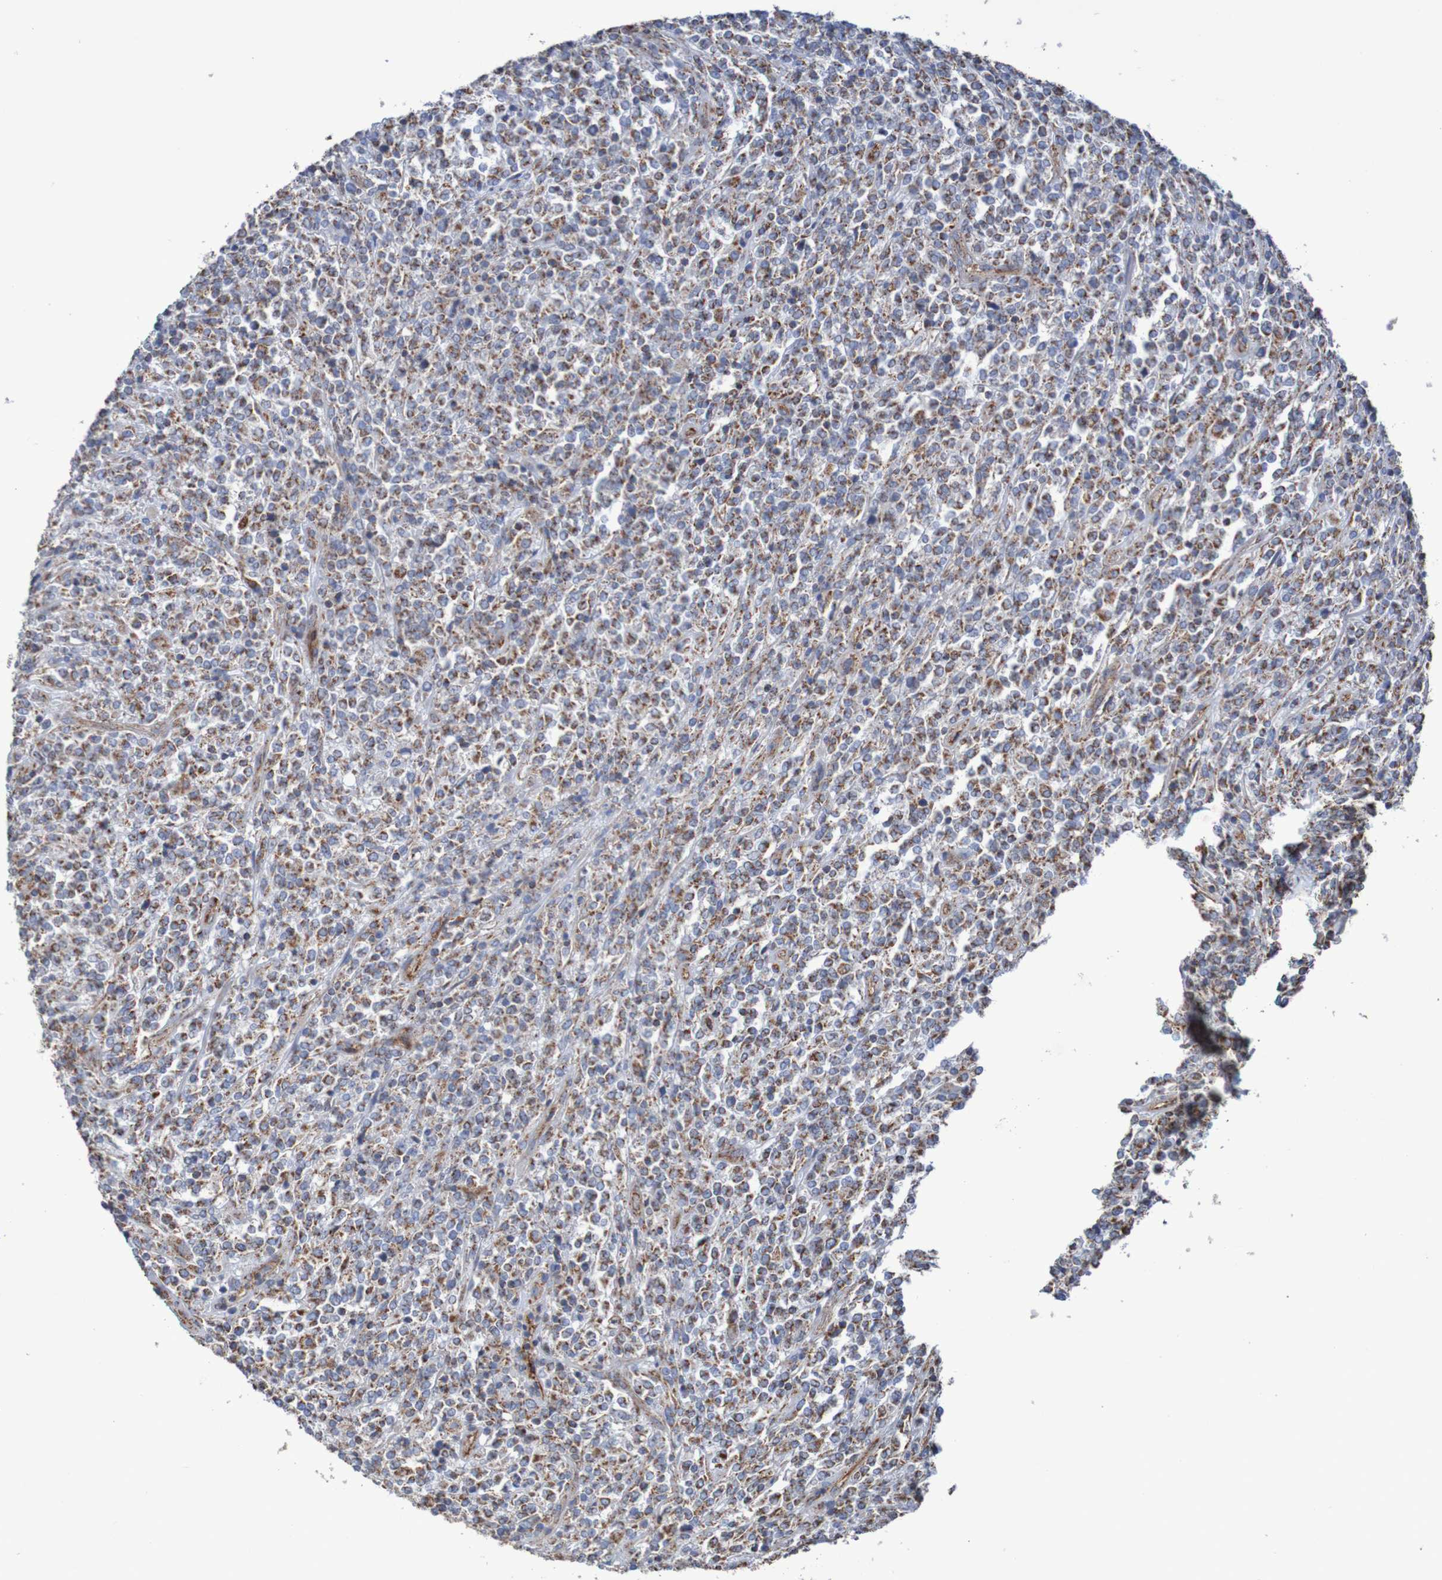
{"staining": {"intensity": "moderate", "quantity": ">75%", "location": "cytoplasmic/membranous"}, "tissue": "lymphoma", "cell_type": "Tumor cells", "image_type": "cancer", "snomed": [{"axis": "morphology", "description": "Malignant lymphoma, non-Hodgkin's type, High grade"}, {"axis": "topography", "description": "Soft tissue"}], "caption": "Tumor cells reveal medium levels of moderate cytoplasmic/membranous expression in about >75% of cells in human lymphoma.", "gene": "MMEL1", "patient": {"sex": "male", "age": 18}}